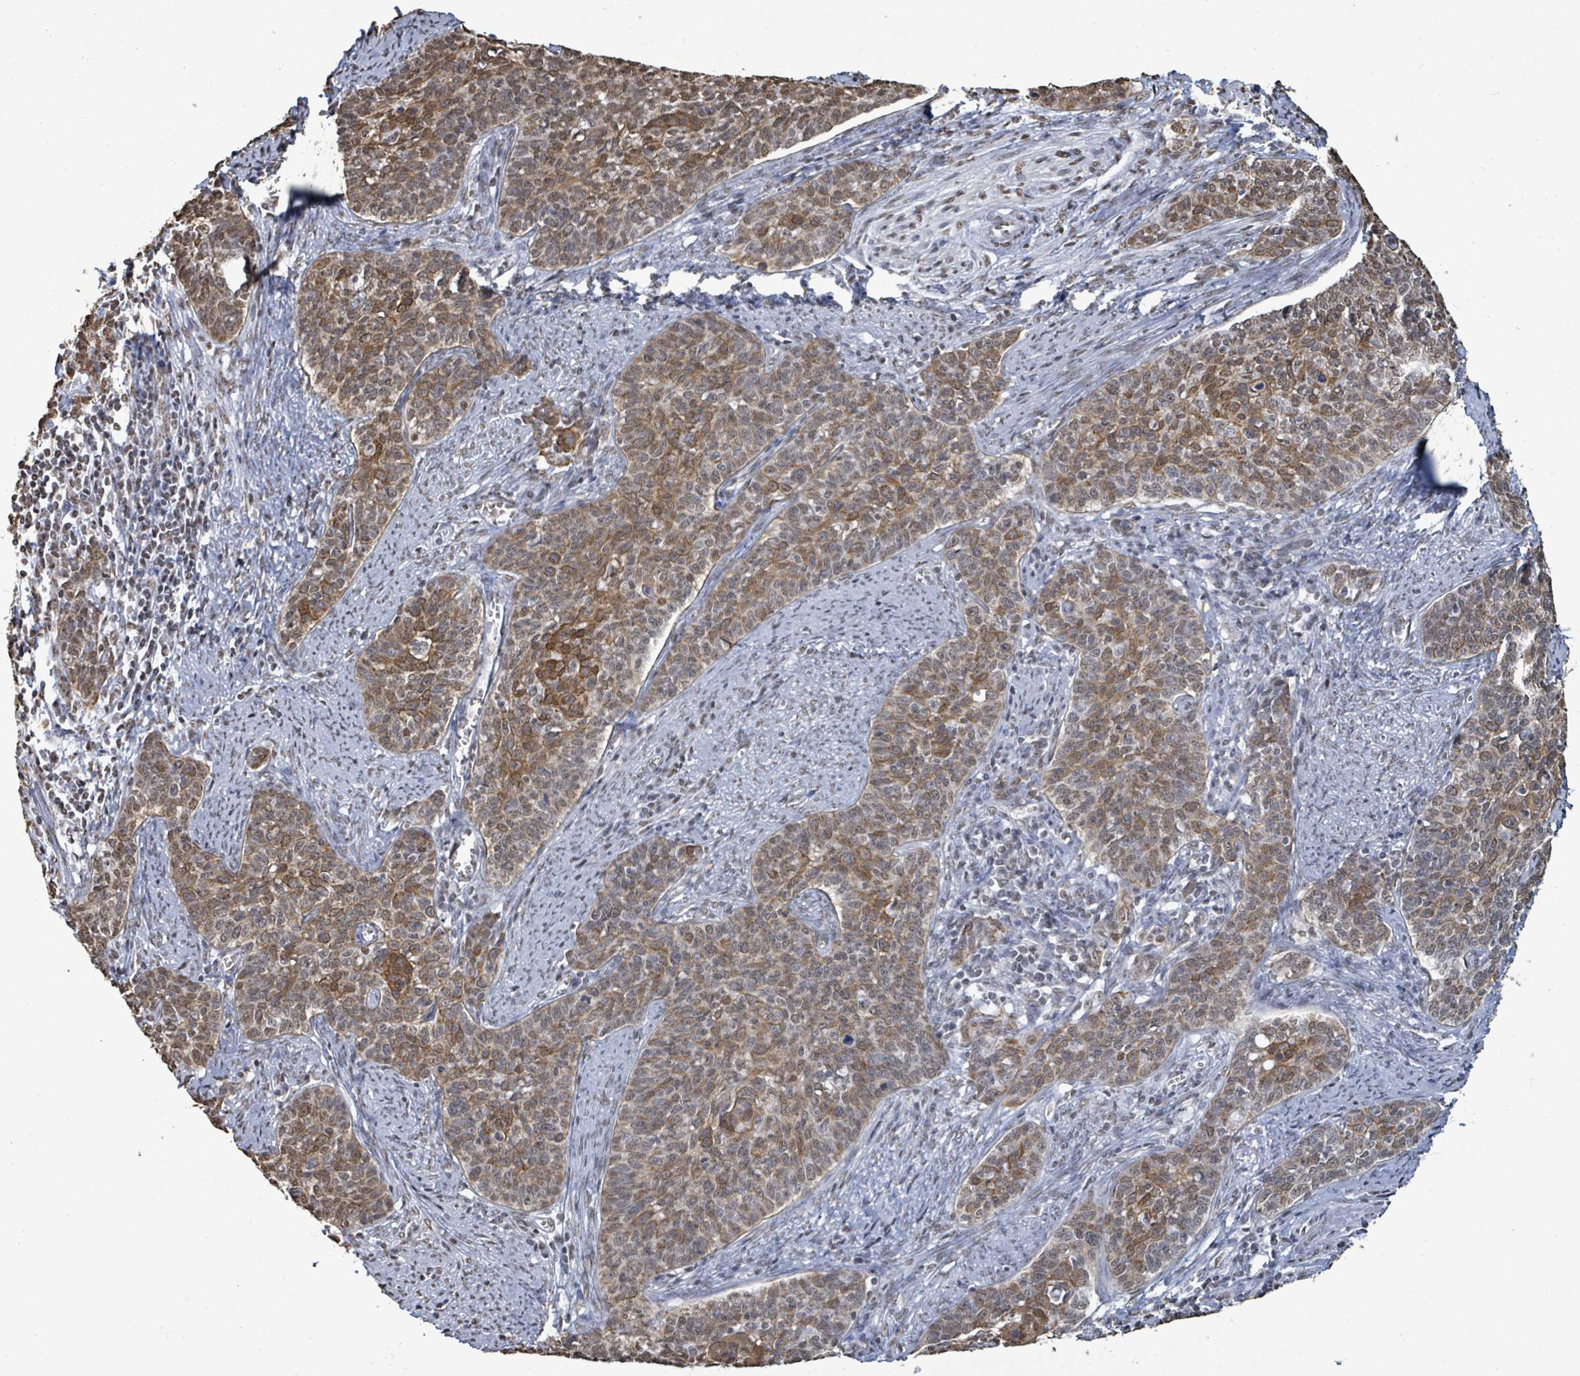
{"staining": {"intensity": "moderate", "quantity": ">75%", "location": "cytoplasmic/membranous,nuclear"}, "tissue": "cervical cancer", "cell_type": "Tumor cells", "image_type": "cancer", "snomed": [{"axis": "morphology", "description": "Squamous cell carcinoma, NOS"}, {"axis": "topography", "description": "Cervix"}], "caption": "Immunohistochemical staining of human cervical cancer (squamous cell carcinoma) exhibits moderate cytoplasmic/membranous and nuclear protein positivity in approximately >75% of tumor cells. (Stains: DAB (3,3'-diaminobenzidine) in brown, nuclei in blue, Microscopy: brightfield microscopy at high magnification).", "gene": "SAMD14", "patient": {"sex": "female", "age": 39}}